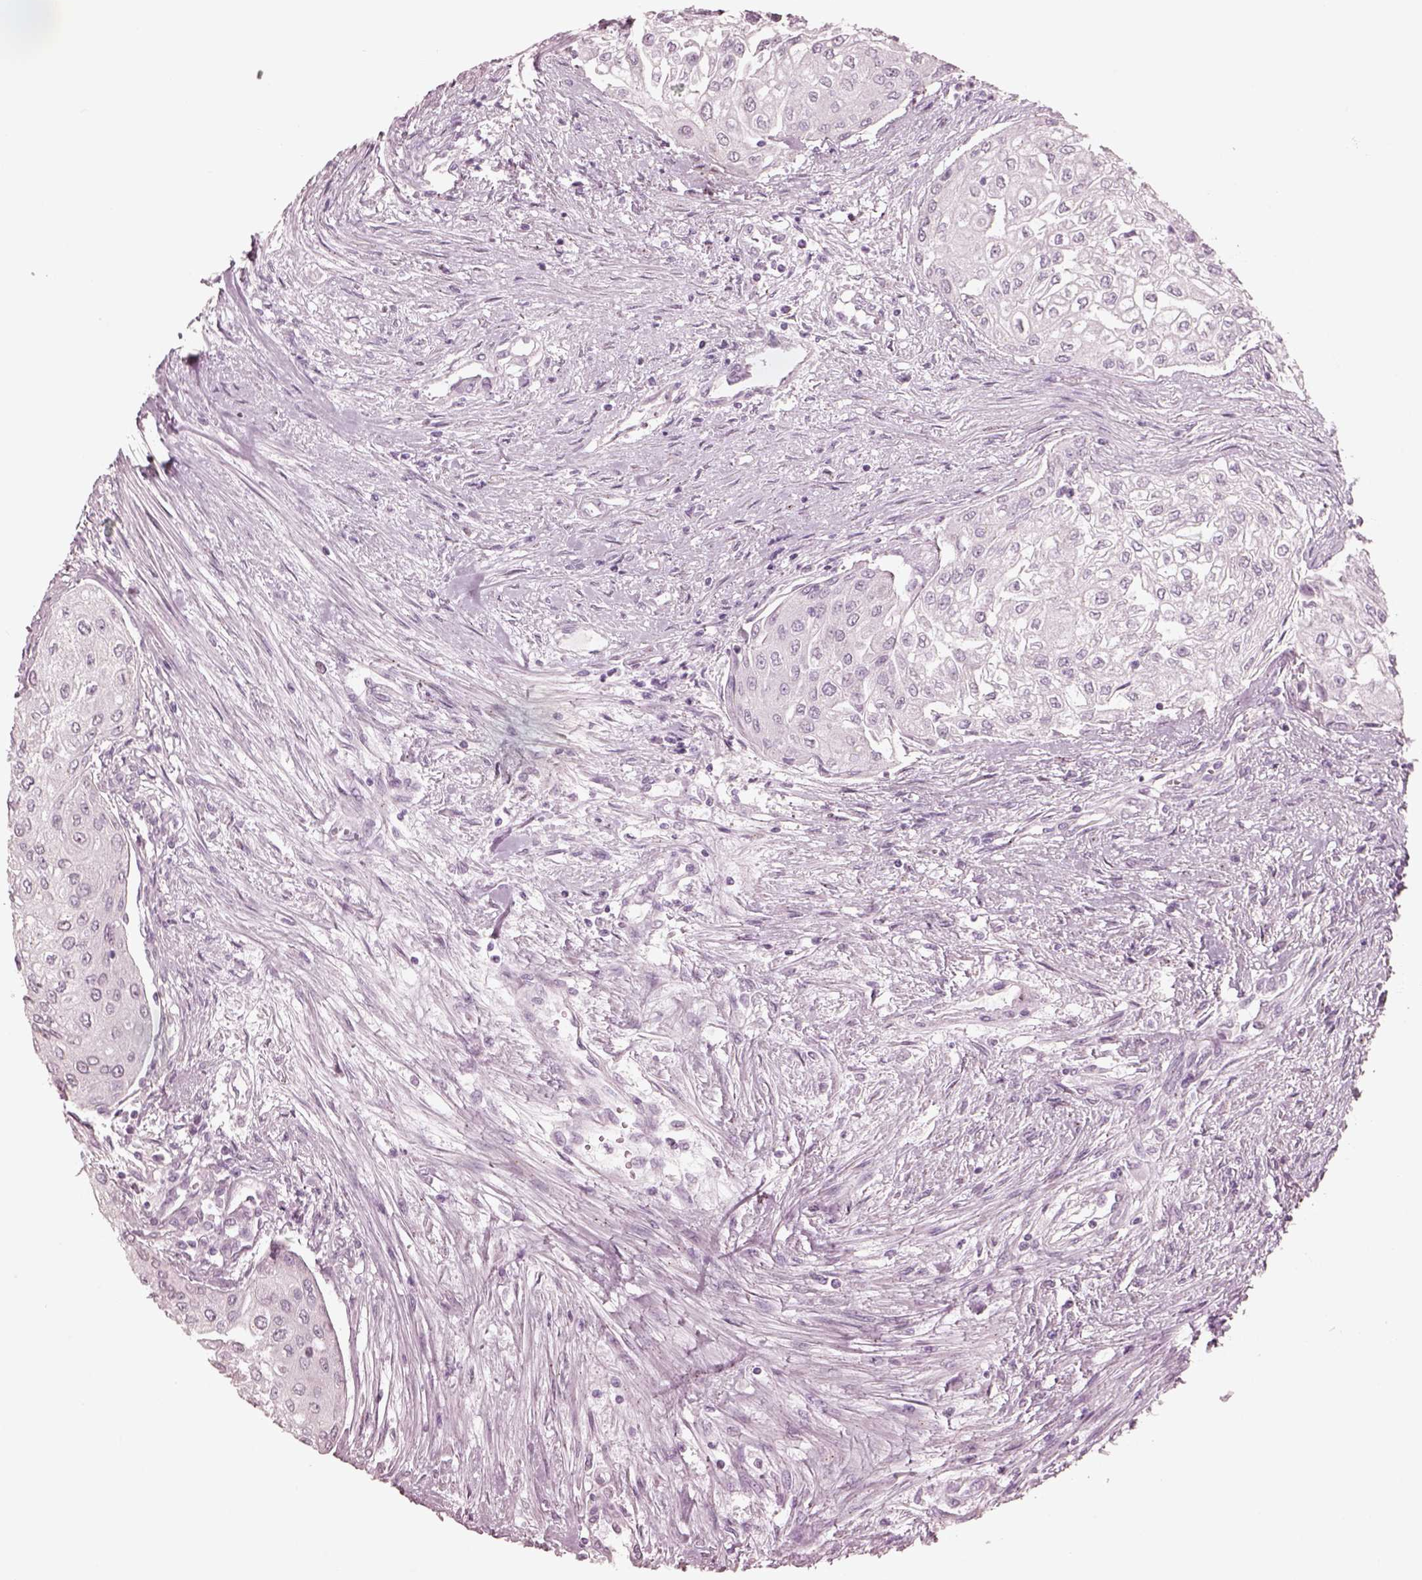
{"staining": {"intensity": "negative", "quantity": "none", "location": "none"}, "tissue": "urothelial cancer", "cell_type": "Tumor cells", "image_type": "cancer", "snomed": [{"axis": "morphology", "description": "Urothelial carcinoma, High grade"}, {"axis": "topography", "description": "Urinary bladder"}], "caption": "An immunohistochemistry (IHC) photomicrograph of urothelial cancer is shown. There is no staining in tumor cells of urothelial cancer. (DAB immunohistochemistry with hematoxylin counter stain).", "gene": "KRTAP24-1", "patient": {"sex": "male", "age": 62}}